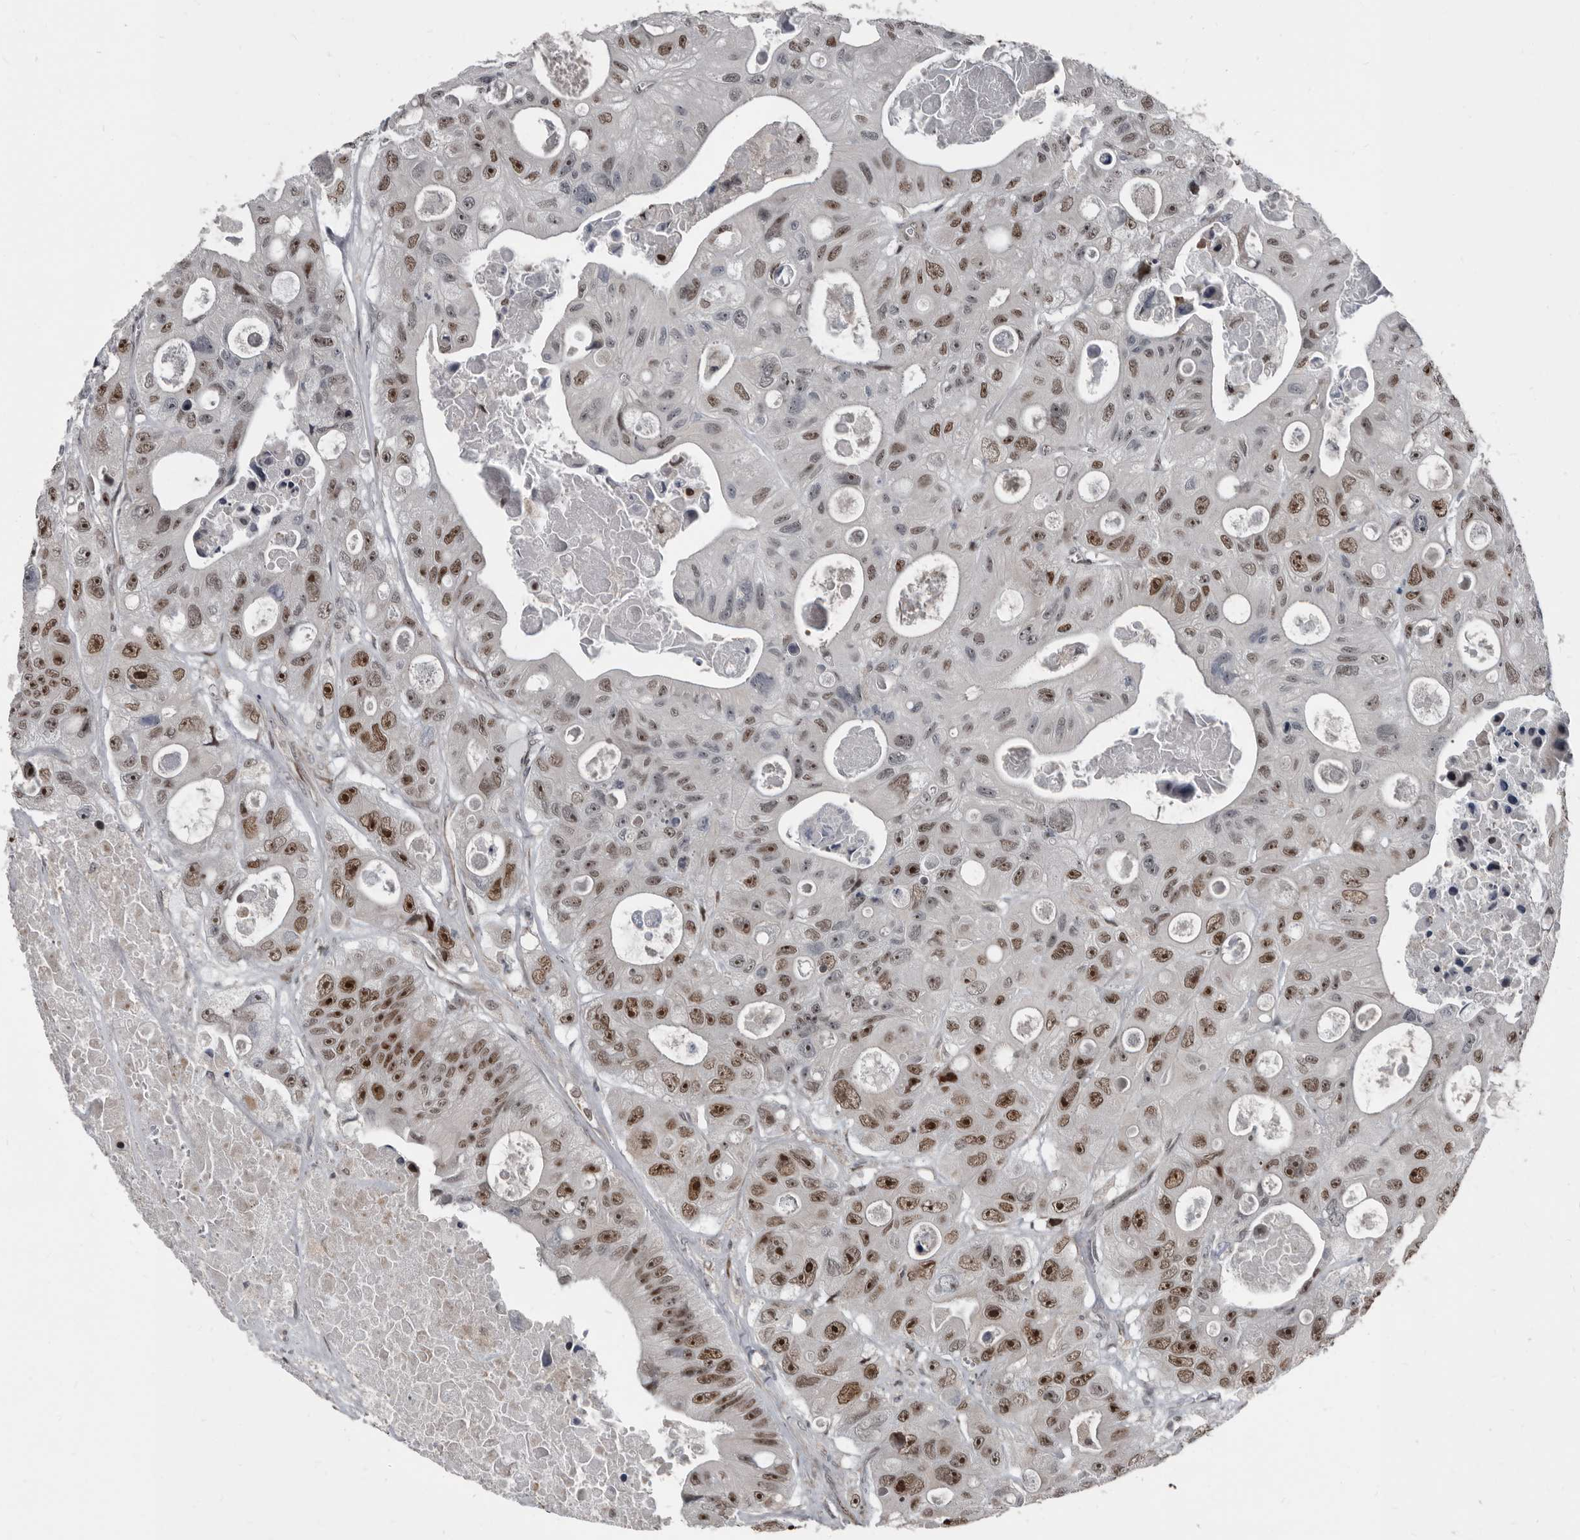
{"staining": {"intensity": "moderate", "quantity": ">75%", "location": "nuclear"}, "tissue": "colorectal cancer", "cell_type": "Tumor cells", "image_type": "cancer", "snomed": [{"axis": "morphology", "description": "Adenocarcinoma, NOS"}, {"axis": "topography", "description": "Colon"}], "caption": "Protein expression analysis of human colorectal cancer reveals moderate nuclear positivity in about >75% of tumor cells.", "gene": "CHD1L", "patient": {"sex": "female", "age": 46}}